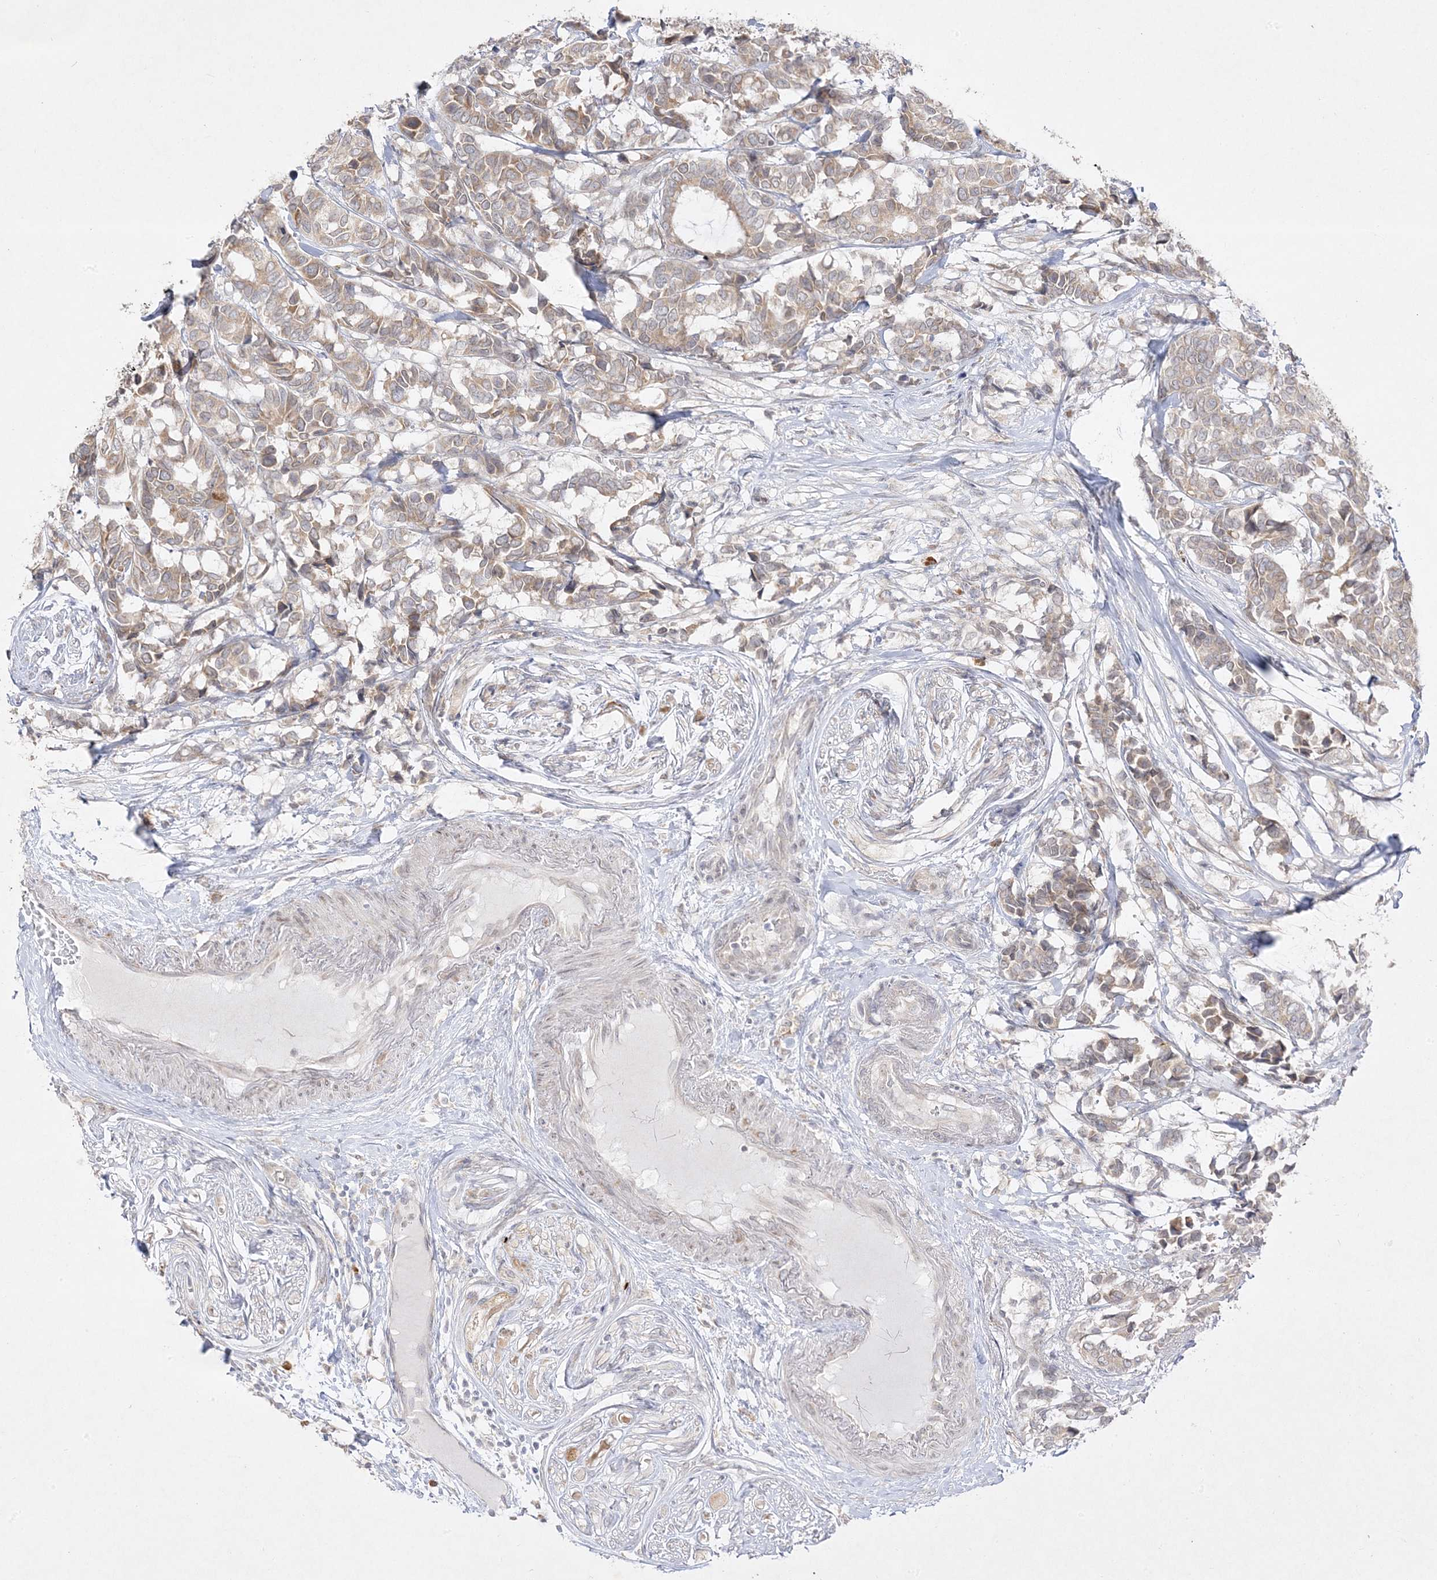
{"staining": {"intensity": "weak", "quantity": "25%-75%", "location": "cytoplasmic/membranous"}, "tissue": "breast cancer", "cell_type": "Tumor cells", "image_type": "cancer", "snomed": [{"axis": "morphology", "description": "Duct carcinoma"}, {"axis": "topography", "description": "Breast"}], "caption": "Protein expression analysis of breast cancer exhibits weak cytoplasmic/membranous positivity in about 25%-75% of tumor cells. Using DAB (brown) and hematoxylin (blue) stains, captured at high magnification using brightfield microscopy.", "gene": "C2CD2", "patient": {"sex": "female", "age": 87}}